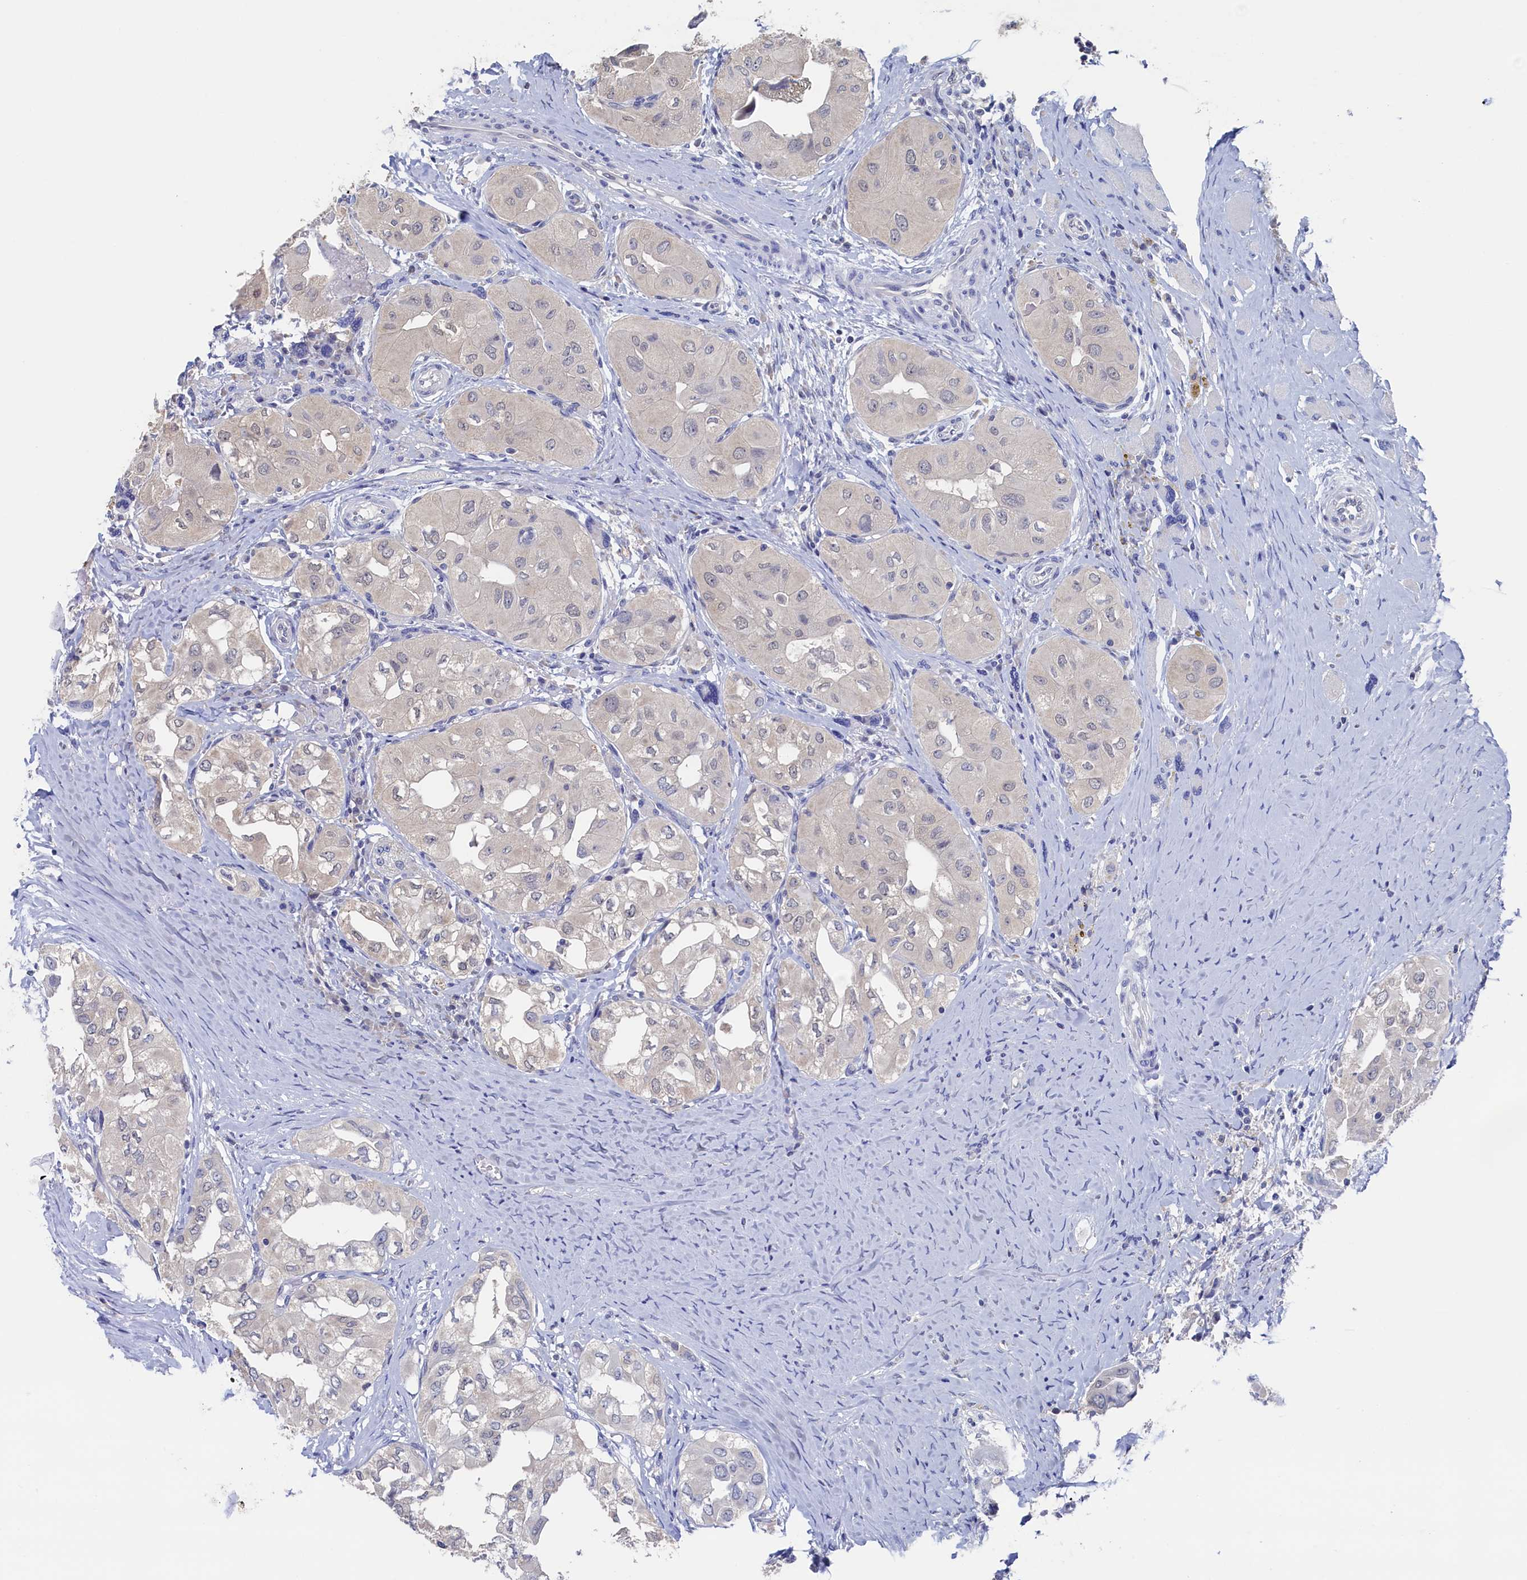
{"staining": {"intensity": "negative", "quantity": "none", "location": "none"}, "tissue": "thyroid cancer", "cell_type": "Tumor cells", "image_type": "cancer", "snomed": [{"axis": "morphology", "description": "Papillary adenocarcinoma, NOS"}, {"axis": "topography", "description": "Thyroid gland"}], "caption": "Immunohistochemical staining of thyroid cancer (papillary adenocarcinoma) exhibits no significant staining in tumor cells. (Brightfield microscopy of DAB (3,3'-diaminobenzidine) immunohistochemistry (IHC) at high magnification).", "gene": "C11orf54", "patient": {"sex": "female", "age": 59}}